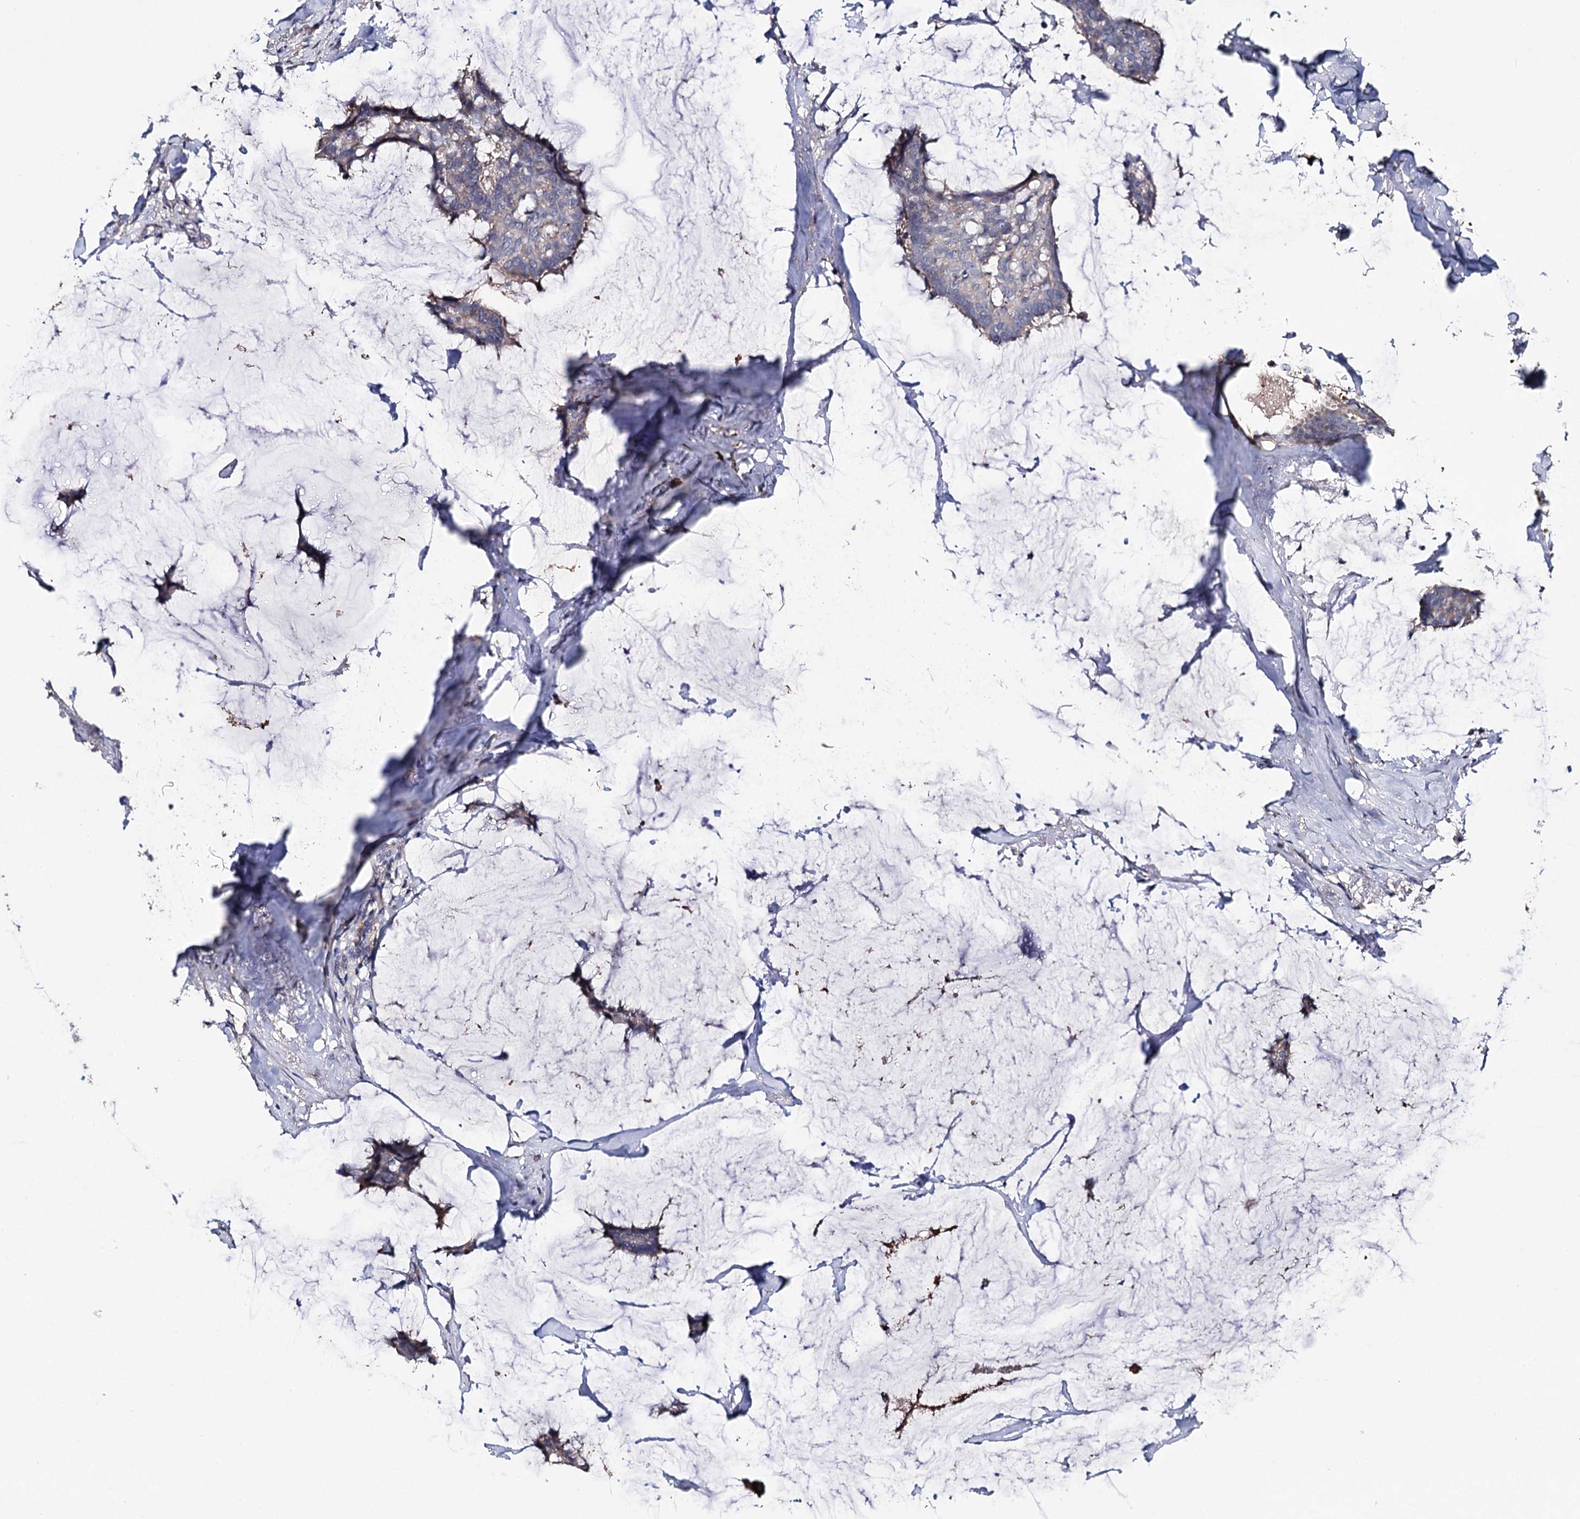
{"staining": {"intensity": "negative", "quantity": "none", "location": "none"}, "tissue": "breast cancer", "cell_type": "Tumor cells", "image_type": "cancer", "snomed": [{"axis": "morphology", "description": "Duct carcinoma"}, {"axis": "topography", "description": "Breast"}], "caption": "High power microscopy micrograph of an IHC micrograph of infiltrating ductal carcinoma (breast), revealing no significant positivity in tumor cells.", "gene": "DNAH6", "patient": {"sex": "female", "age": 93}}